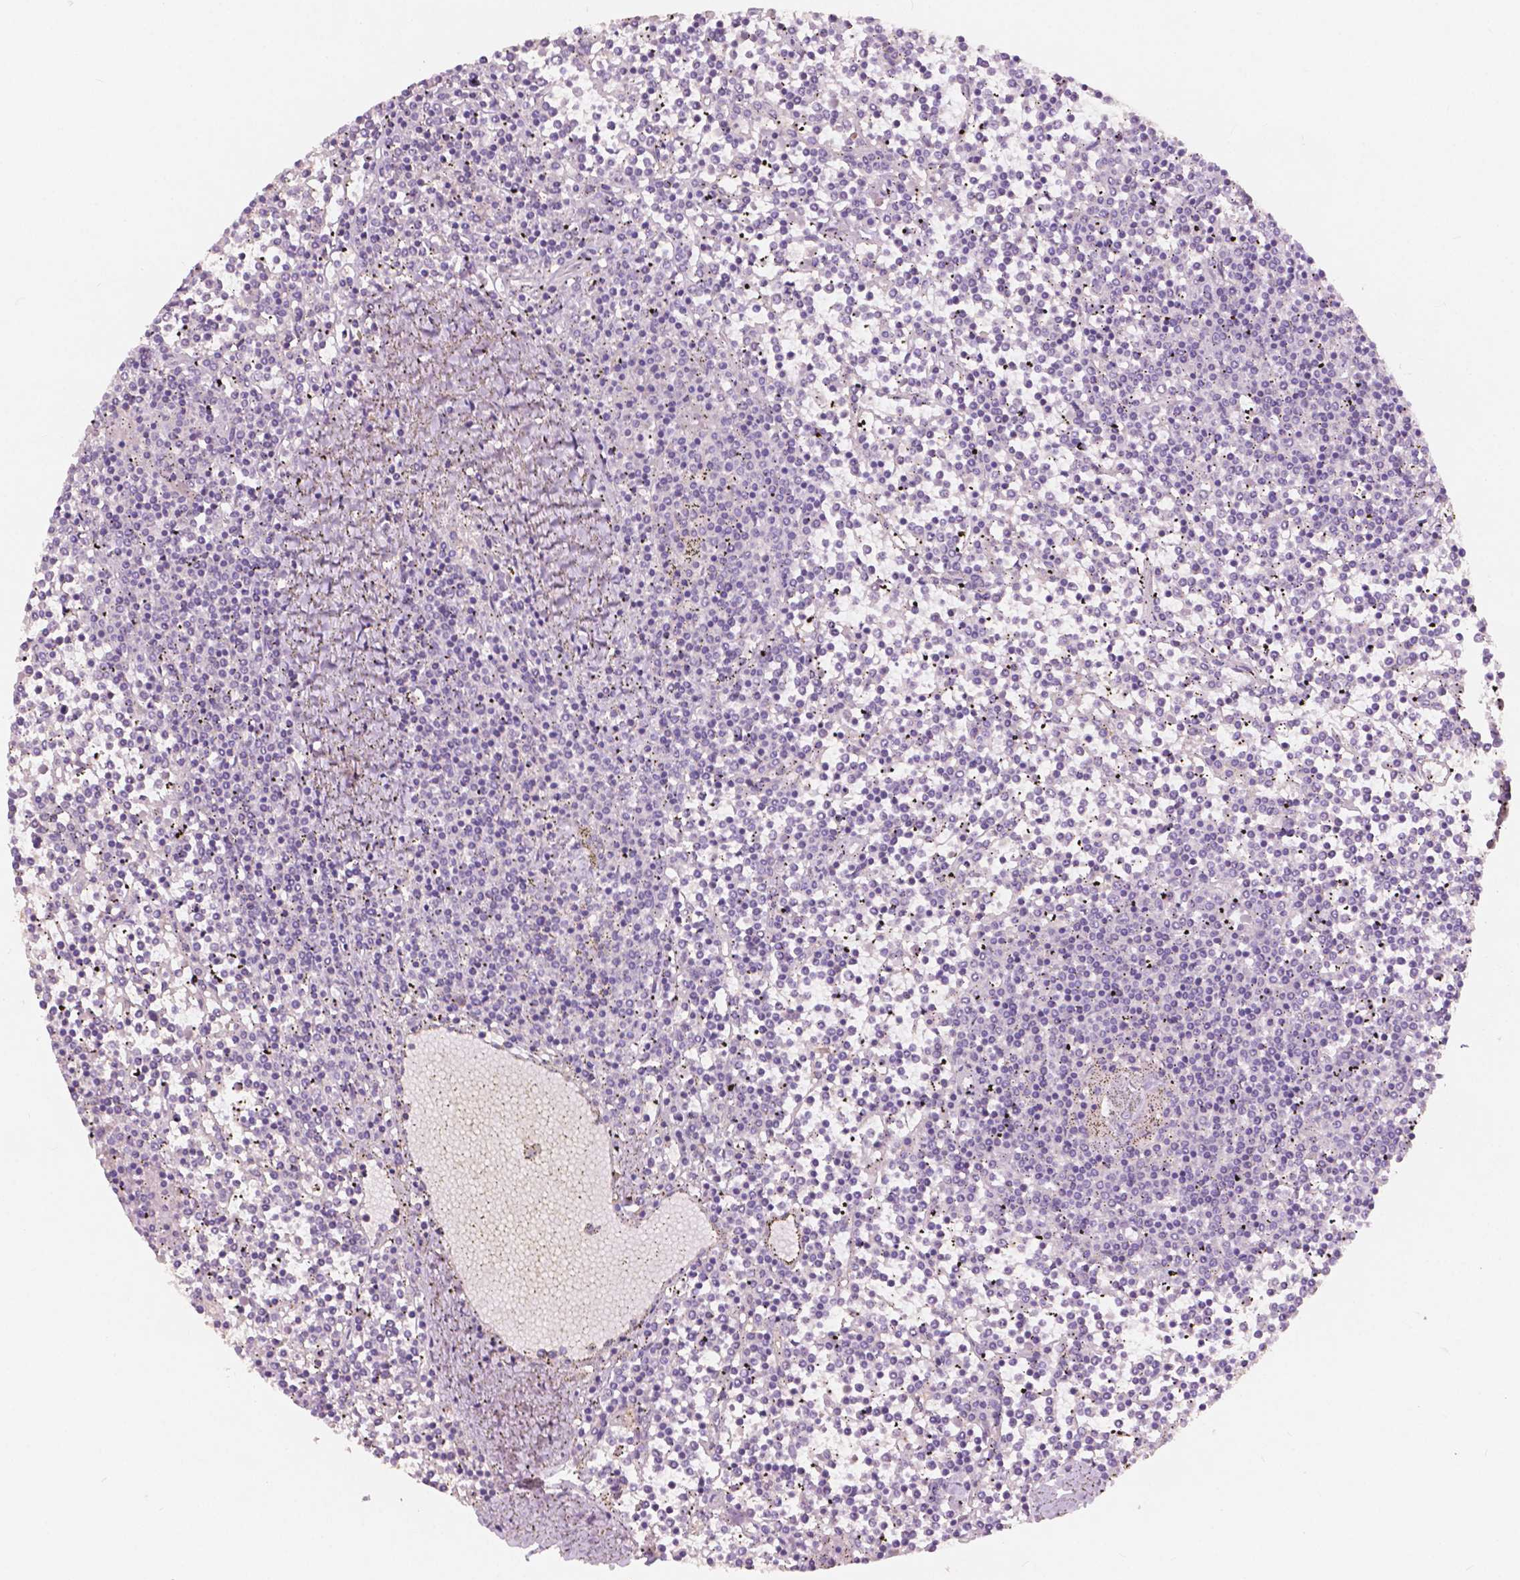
{"staining": {"intensity": "negative", "quantity": "none", "location": "none"}, "tissue": "lymphoma", "cell_type": "Tumor cells", "image_type": "cancer", "snomed": [{"axis": "morphology", "description": "Malignant lymphoma, non-Hodgkin's type, Low grade"}, {"axis": "topography", "description": "Spleen"}], "caption": "Tumor cells are negative for protein expression in human lymphoma.", "gene": "CHPT1", "patient": {"sex": "female", "age": 19}}